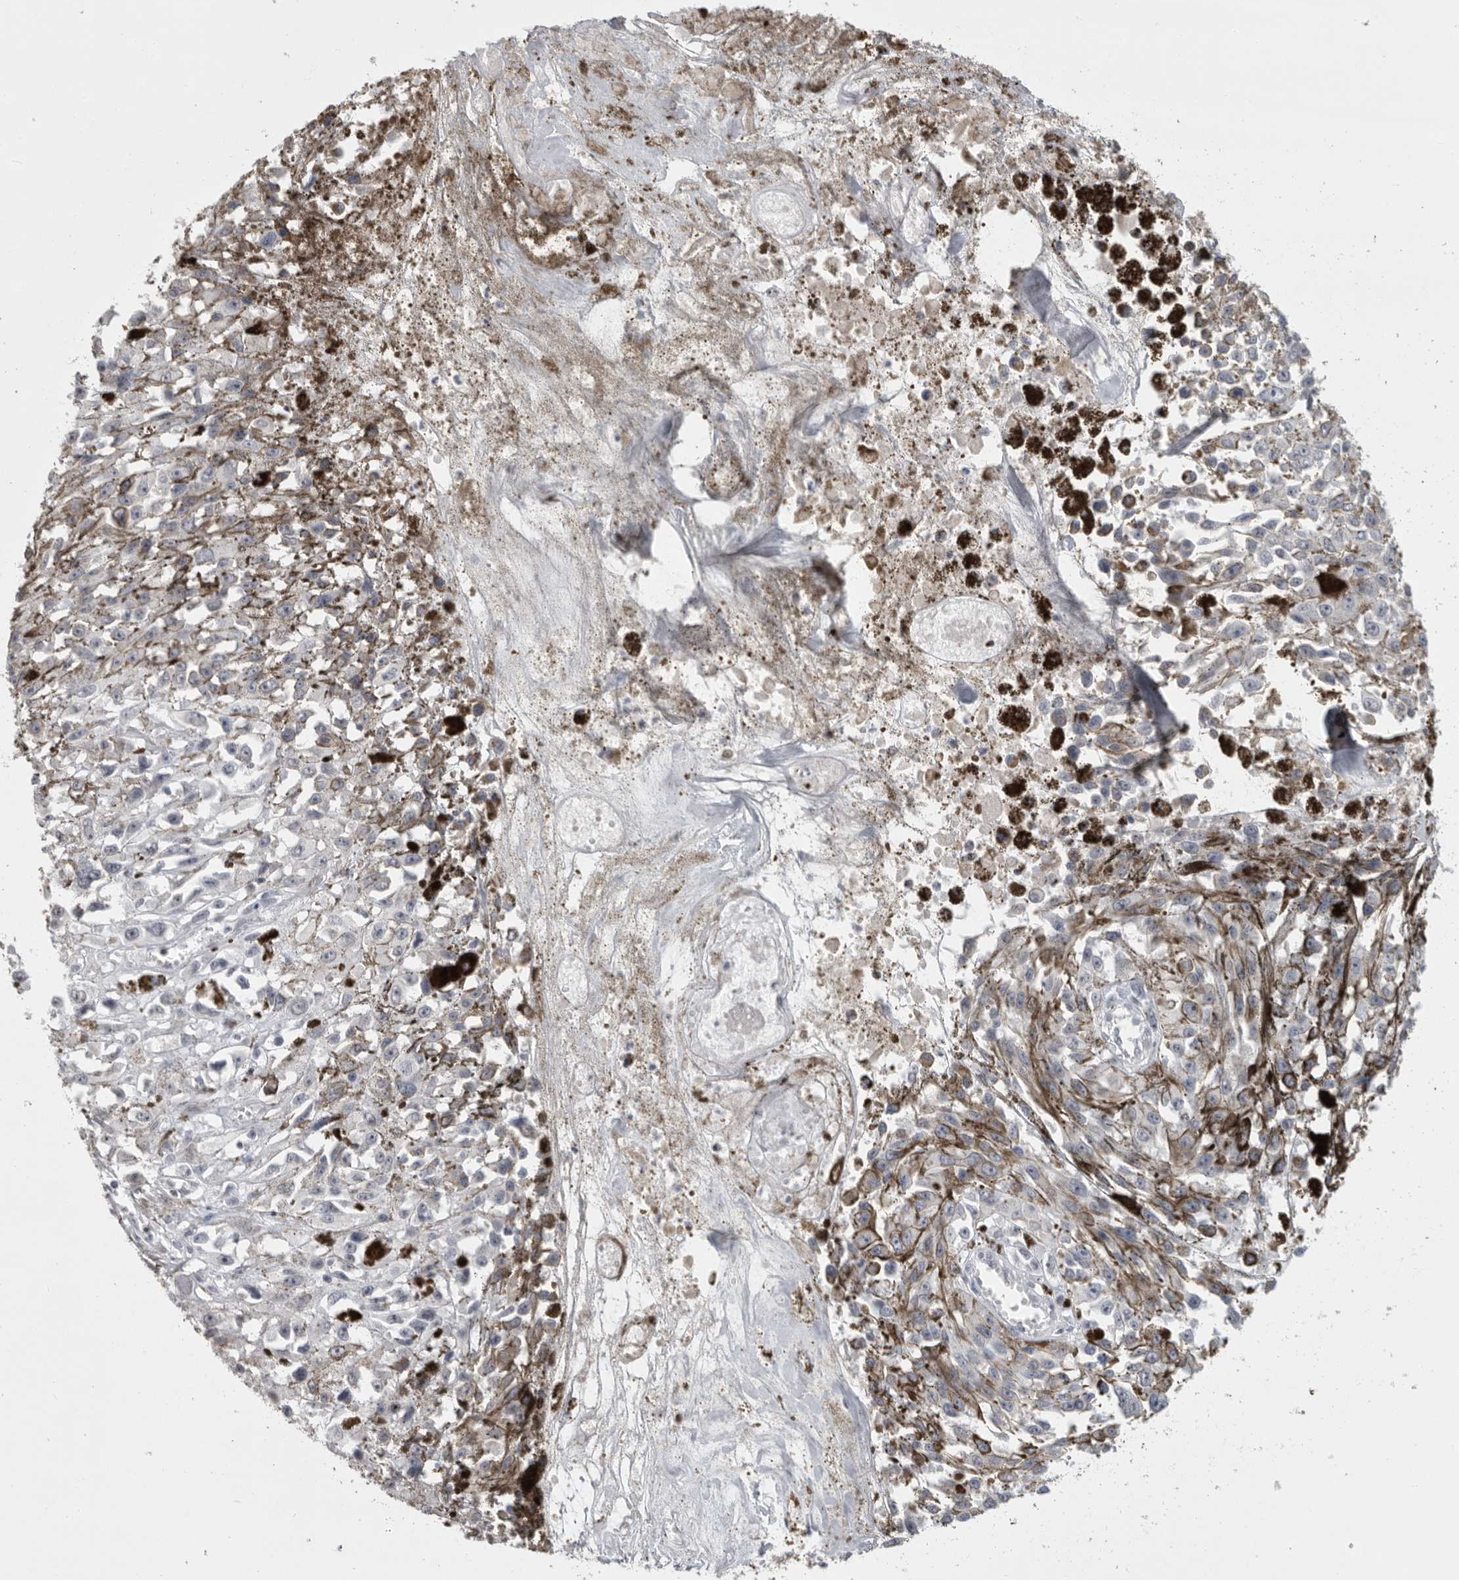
{"staining": {"intensity": "negative", "quantity": "none", "location": "none"}, "tissue": "melanoma", "cell_type": "Tumor cells", "image_type": "cancer", "snomed": [{"axis": "morphology", "description": "Malignant melanoma, Metastatic site"}, {"axis": "topography", "description": "Lymph node"}], "caption": "Human melanoma stained for a protein using immunohistochemistry displays no expression in tumor cells.", "gene": "GNLY", "patient": {"sex": "male", "age": 59}}